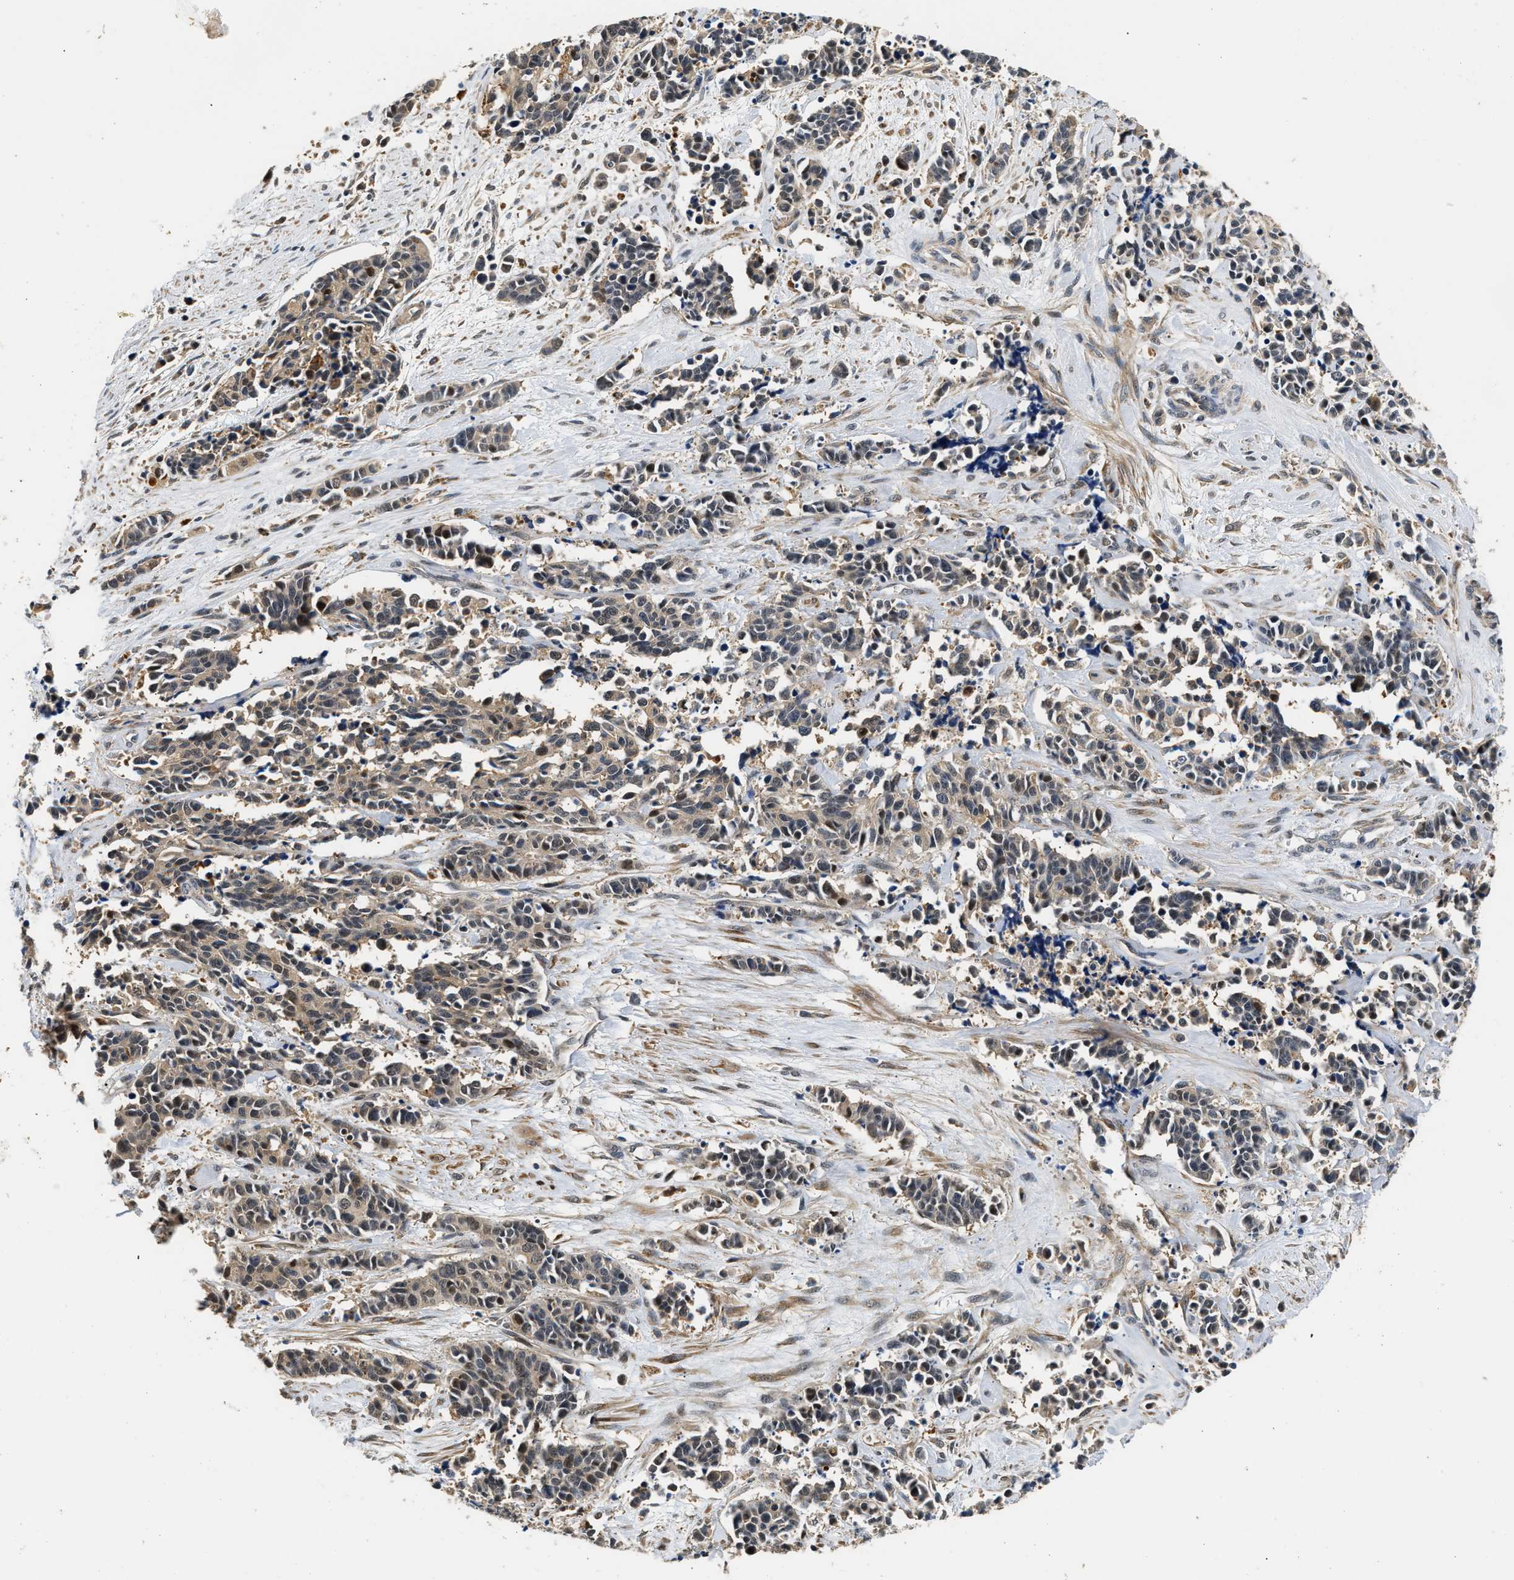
{"staining": {"intensity": "weak", "quantity": "25%-75%", "location": "cytoplasmic/membranous,nuclear"}, "tissue": "cervical cancer", "cell_type": "Tumor cells", "image_type": "cancer", "snomed": [{"axis": "morphology", "description": "Squamous cell carcinoma, NOS"}, {"axis": "topography", "description": "Cervix"}], "caption": "Brown immunohistochemical staining in human cervical squamous cell carcinoma shows weak cytoplasmic/membranous and nuclear expression in about 25%-75% of tumor cells. Nuclei are stained in blue.", "gene": "LARP6", "patient": {"sex": "female", "age": 35}}